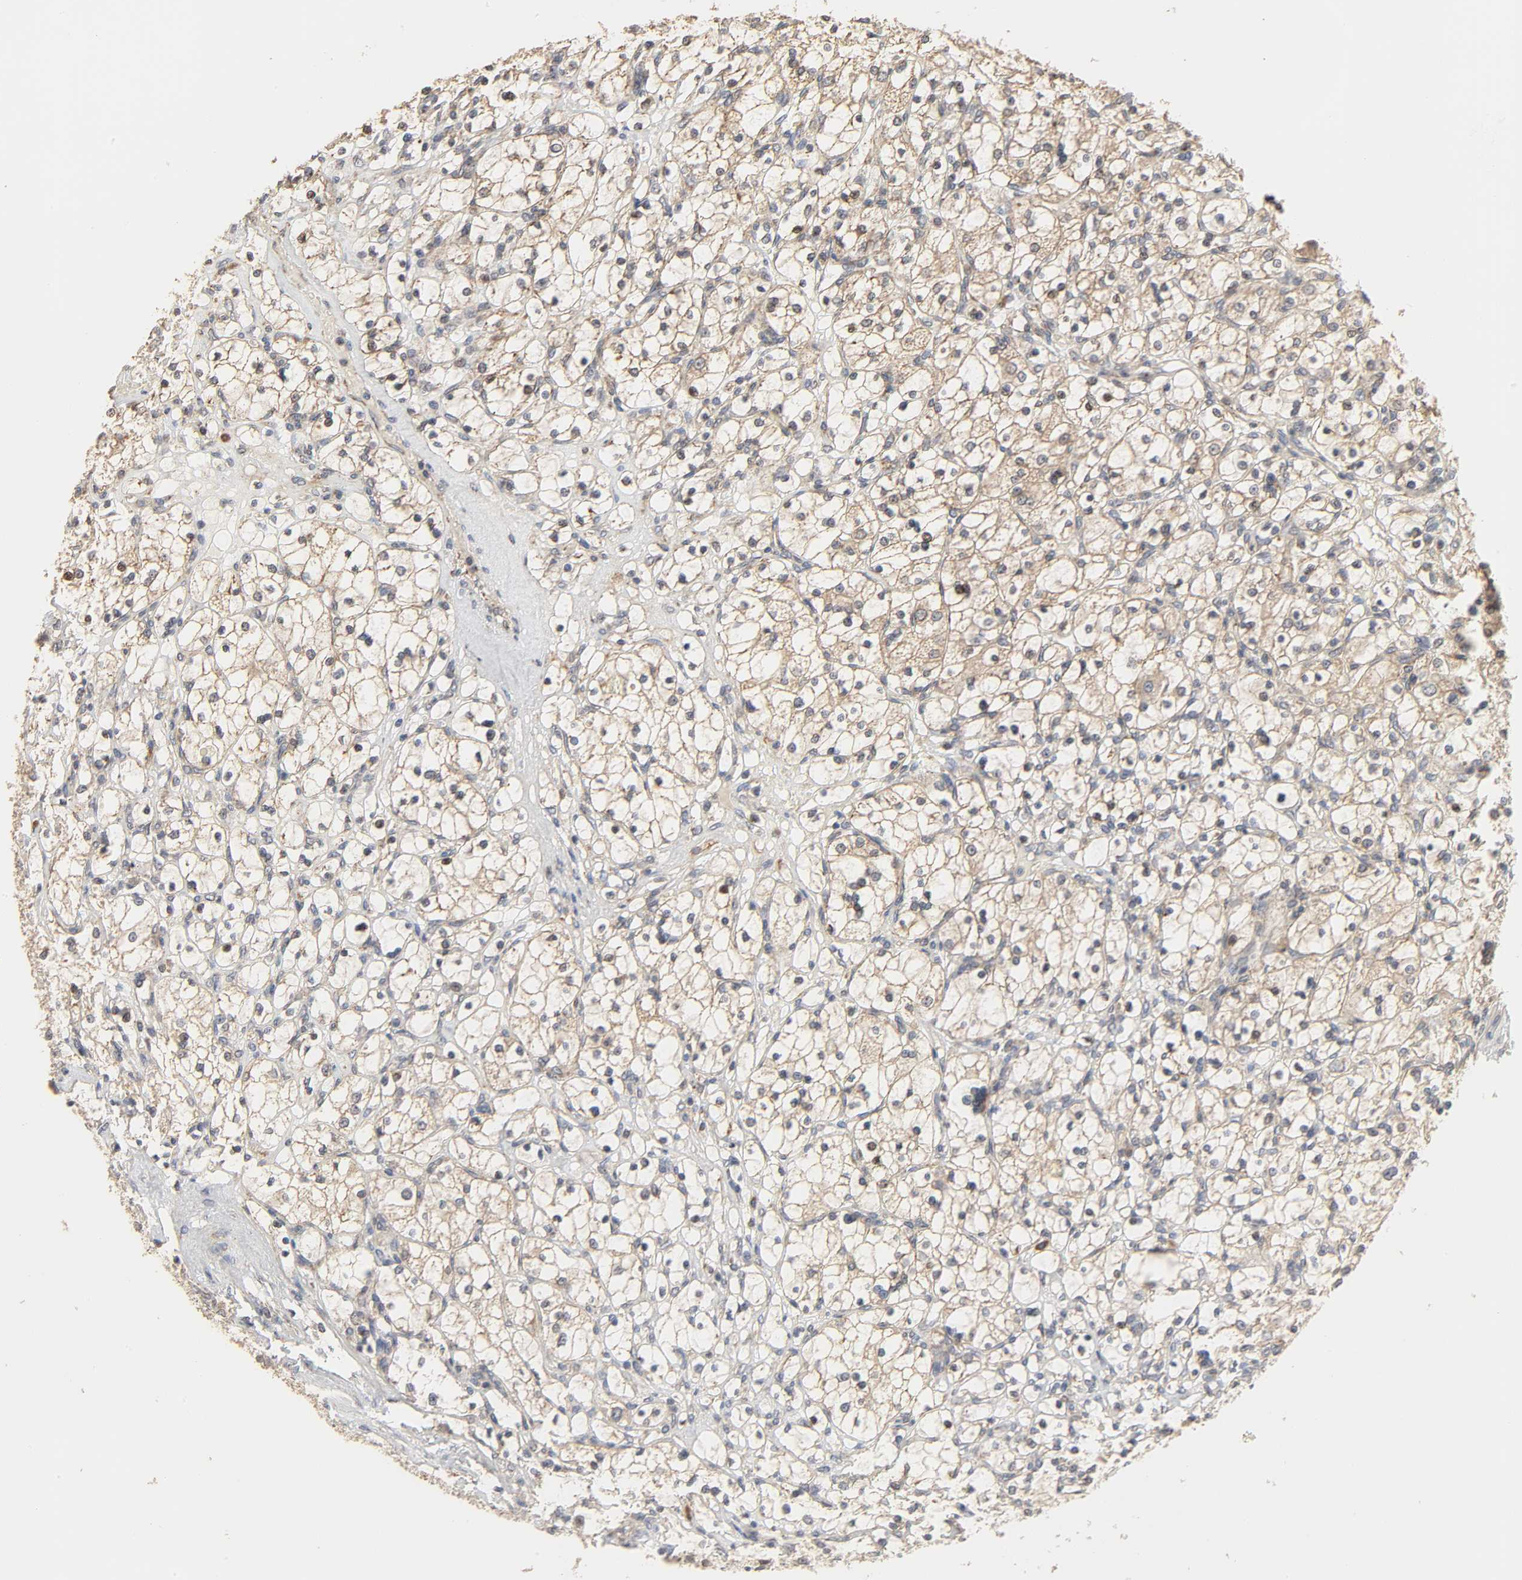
{"staining": {"intensity": "weak", "quantity": "25%-75%", "location": "cytoplasmic/membranous,nuclear"}, "tissue": "renal cancer", "cell_type": "Tumor cells", "image_type": "cancer", "snomed": [{"axis": "morphology", "description": "Adenocarcinoma, NOS"}, {"axis": "topography", "description": "Kidney"}], "caption": "Renal cancer stained with a brown dye reveals weak cytoplasmic/membranous and nuclear positive expression in about 25%-75% of tumor cells.", "gene": "CLEC4E", "patient": {"sex": "female", "age": 83}}